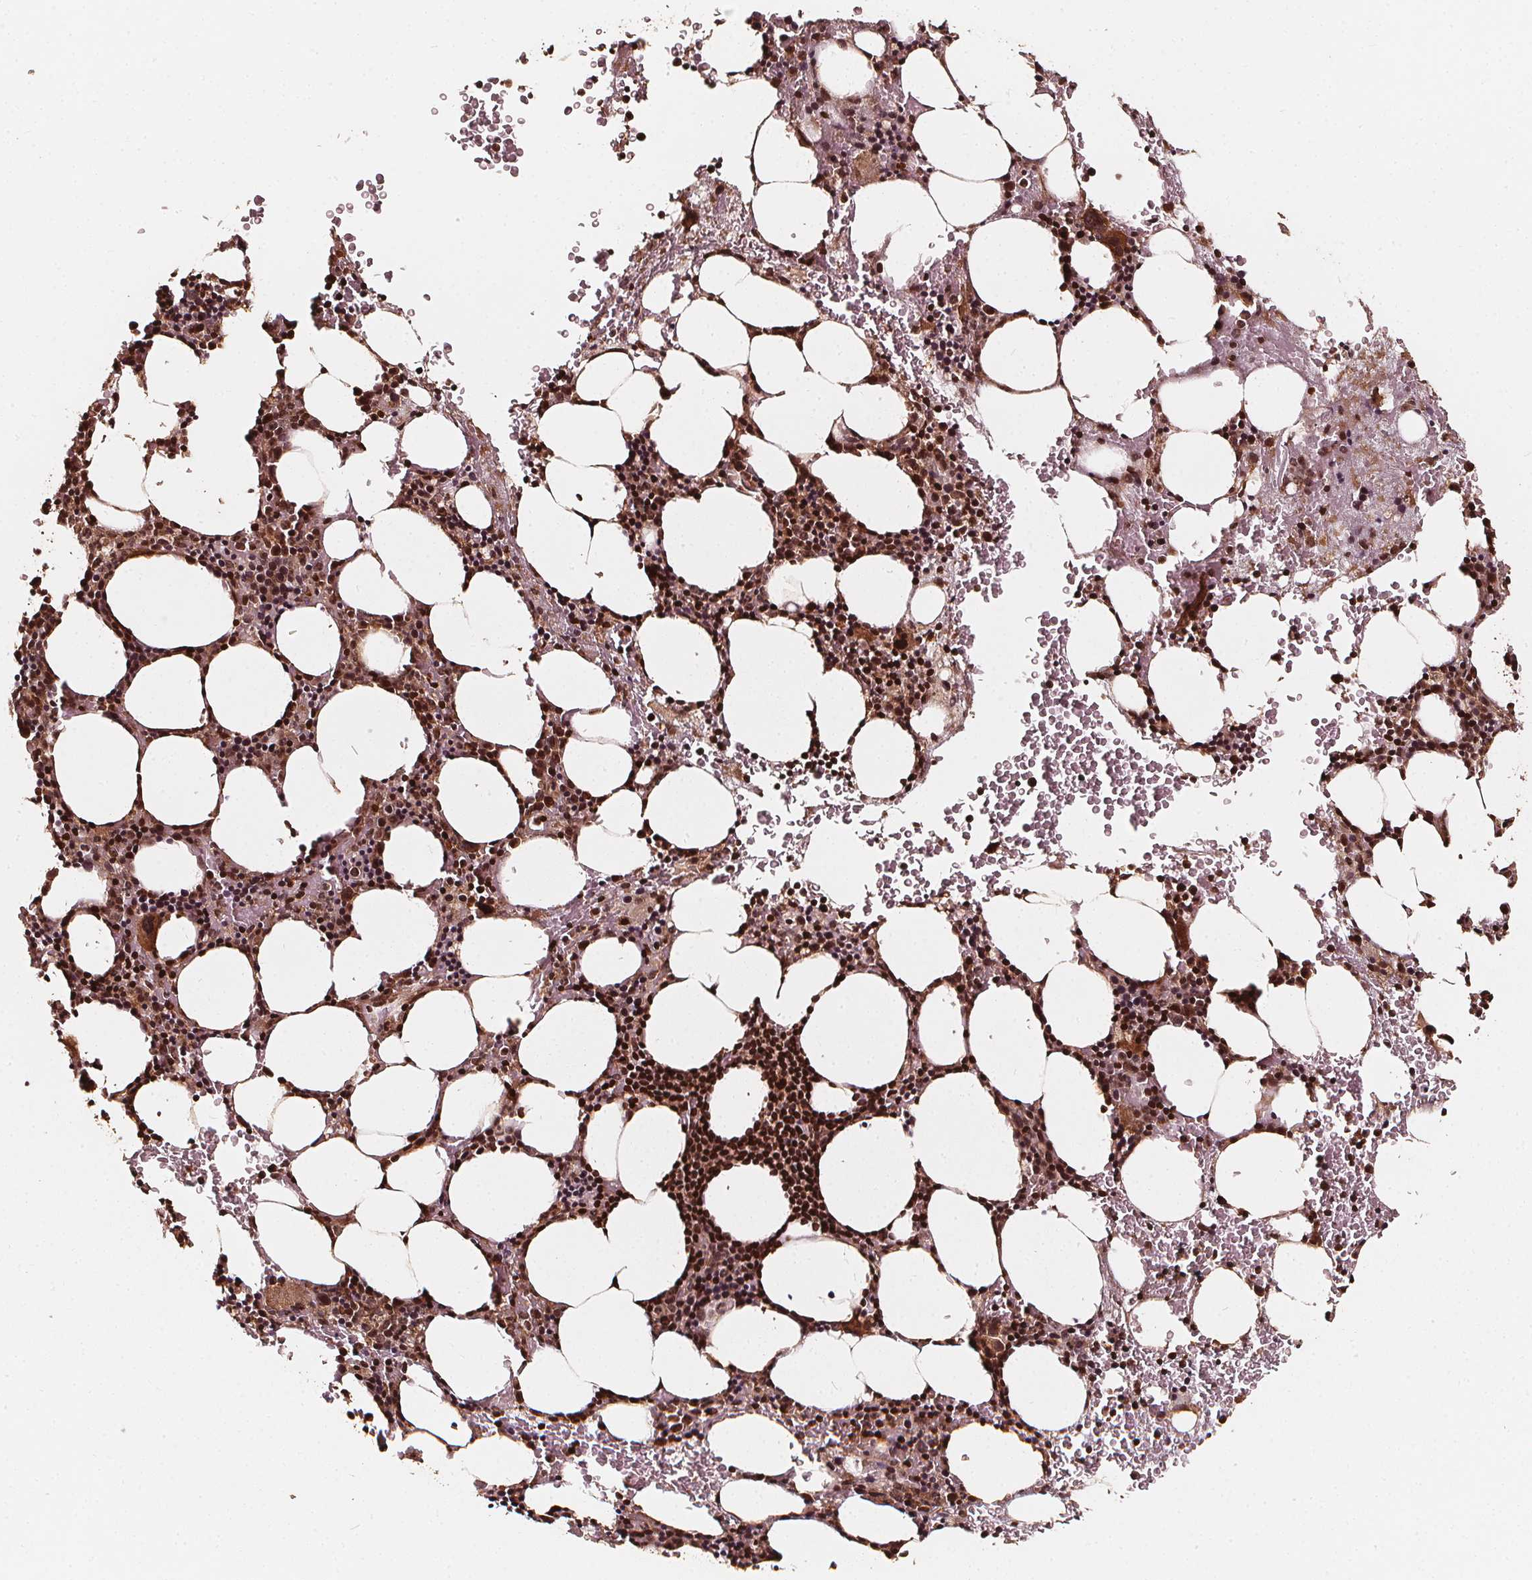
{"staining": {"intensity": "strong", "quantity": ">75%", "location": "nuclear"}, "tissue": "bone marrow", "cell_type": "Hematopoietic cells", "image_type": "normal", "snomed": [{"axis": "morphology", "description": "Normal tissue, NOS"}, {"axis": "topography", "description": "Bone marrow"}], "caption": "Immunohistochemistry (IHC) (DAB) staining of normal human bone marrow reveals strong nuclear protein expression in about >75% of hematopoietic cells.", "gene": "EXOSC9", "patient": {"sex": "male", "age": 77}}